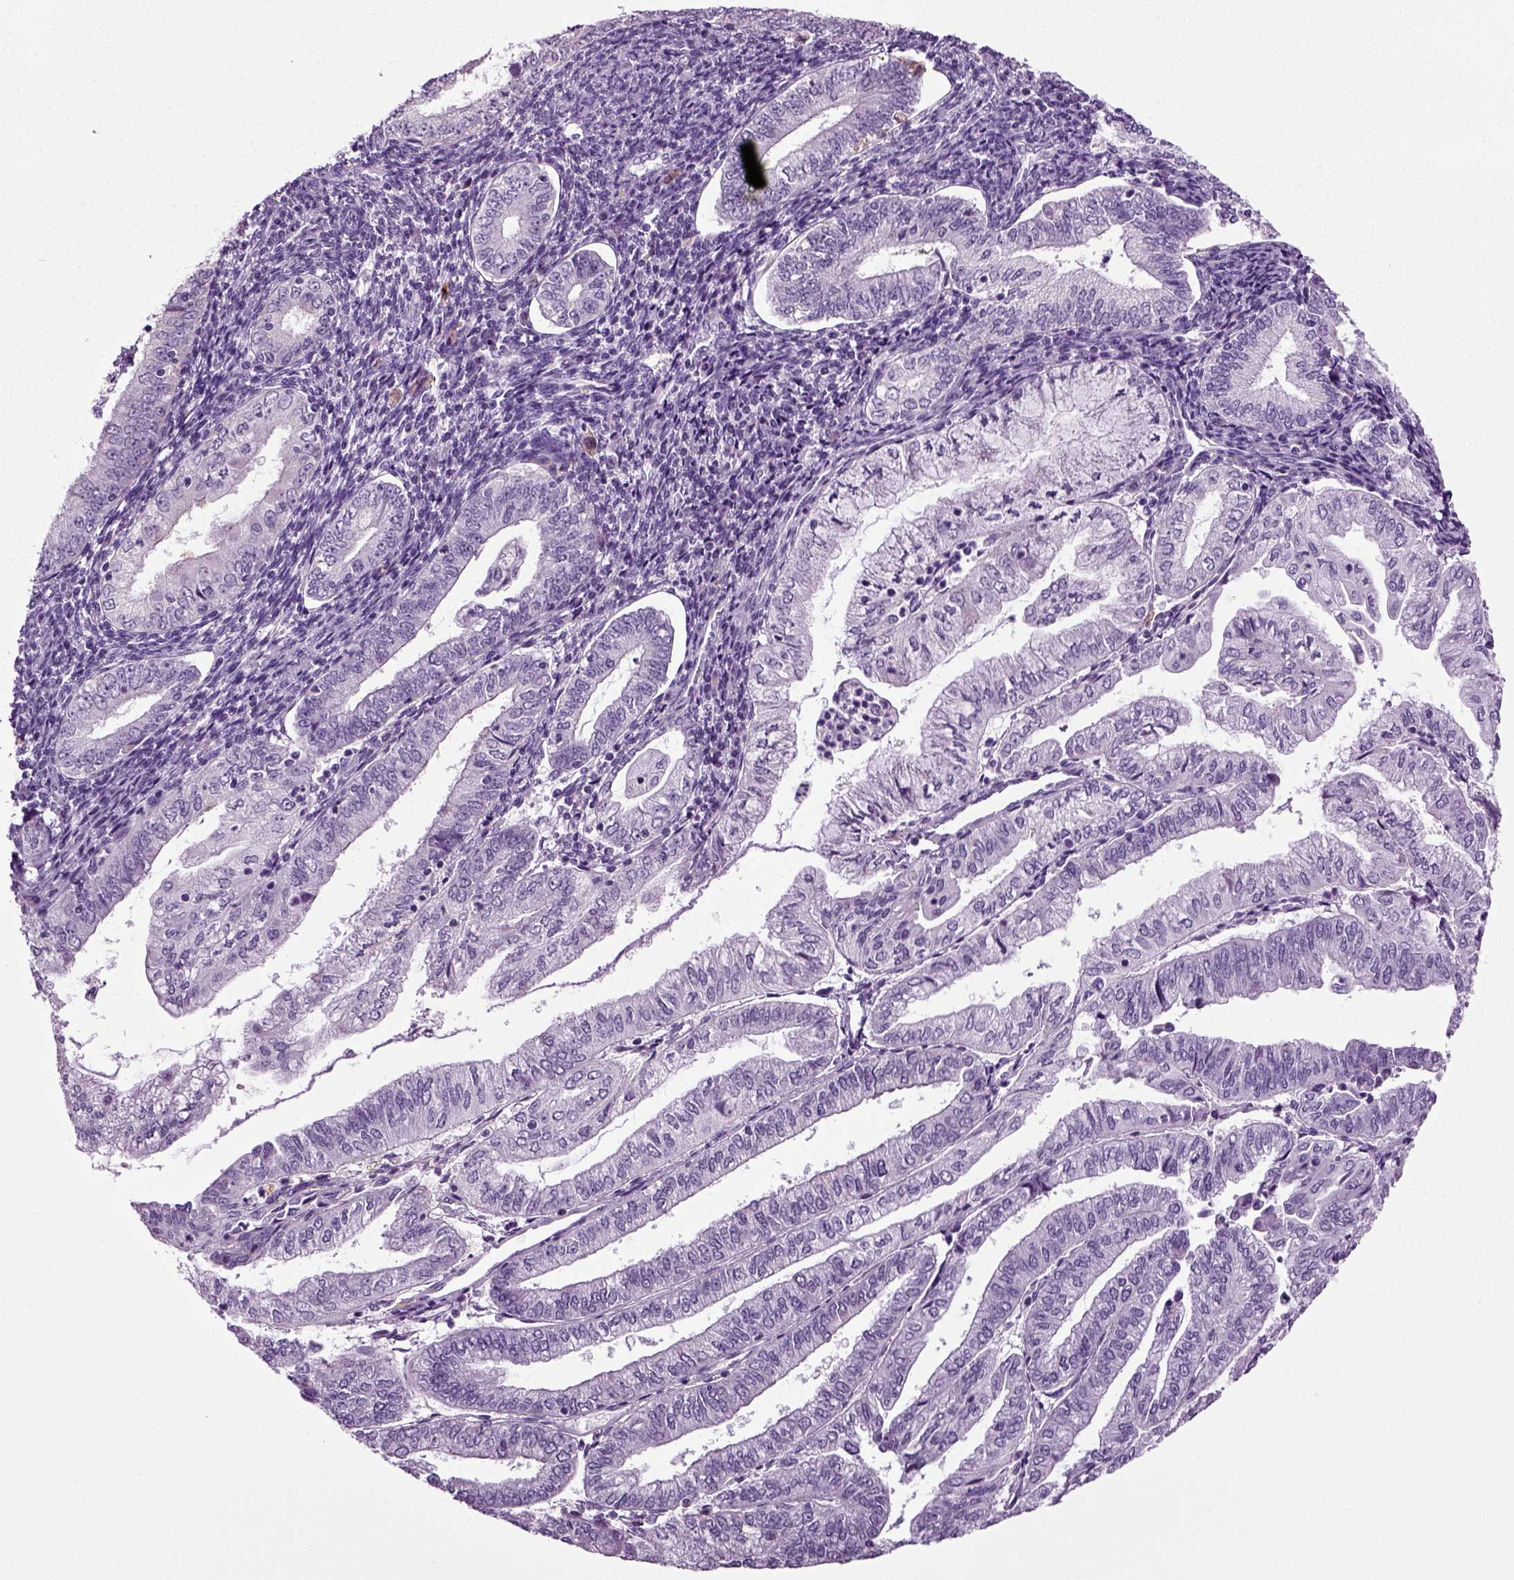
{"staining": {"intensity": "negative", "quantity": "none", "location": "none"}, "tissue": "endometrial cancer", "cell_type": "Tumor cells", "image_type": "cancer", "snomed": [{"axis": "morphology", "description": "Adenocarcinoma, NOS"}, {"axis": "topography", "description": "Endometrium"}], "caption": "This micrograph is of endometrial cancer (adenocarcinoma) stained with immunohistochemistry (IHC) to label a protein in brown with the nuclei are counter-stained blue. There is no staining in tumor cells.", "gene": "DNAH10", "patient": {"sex": "female", "age": 55}}